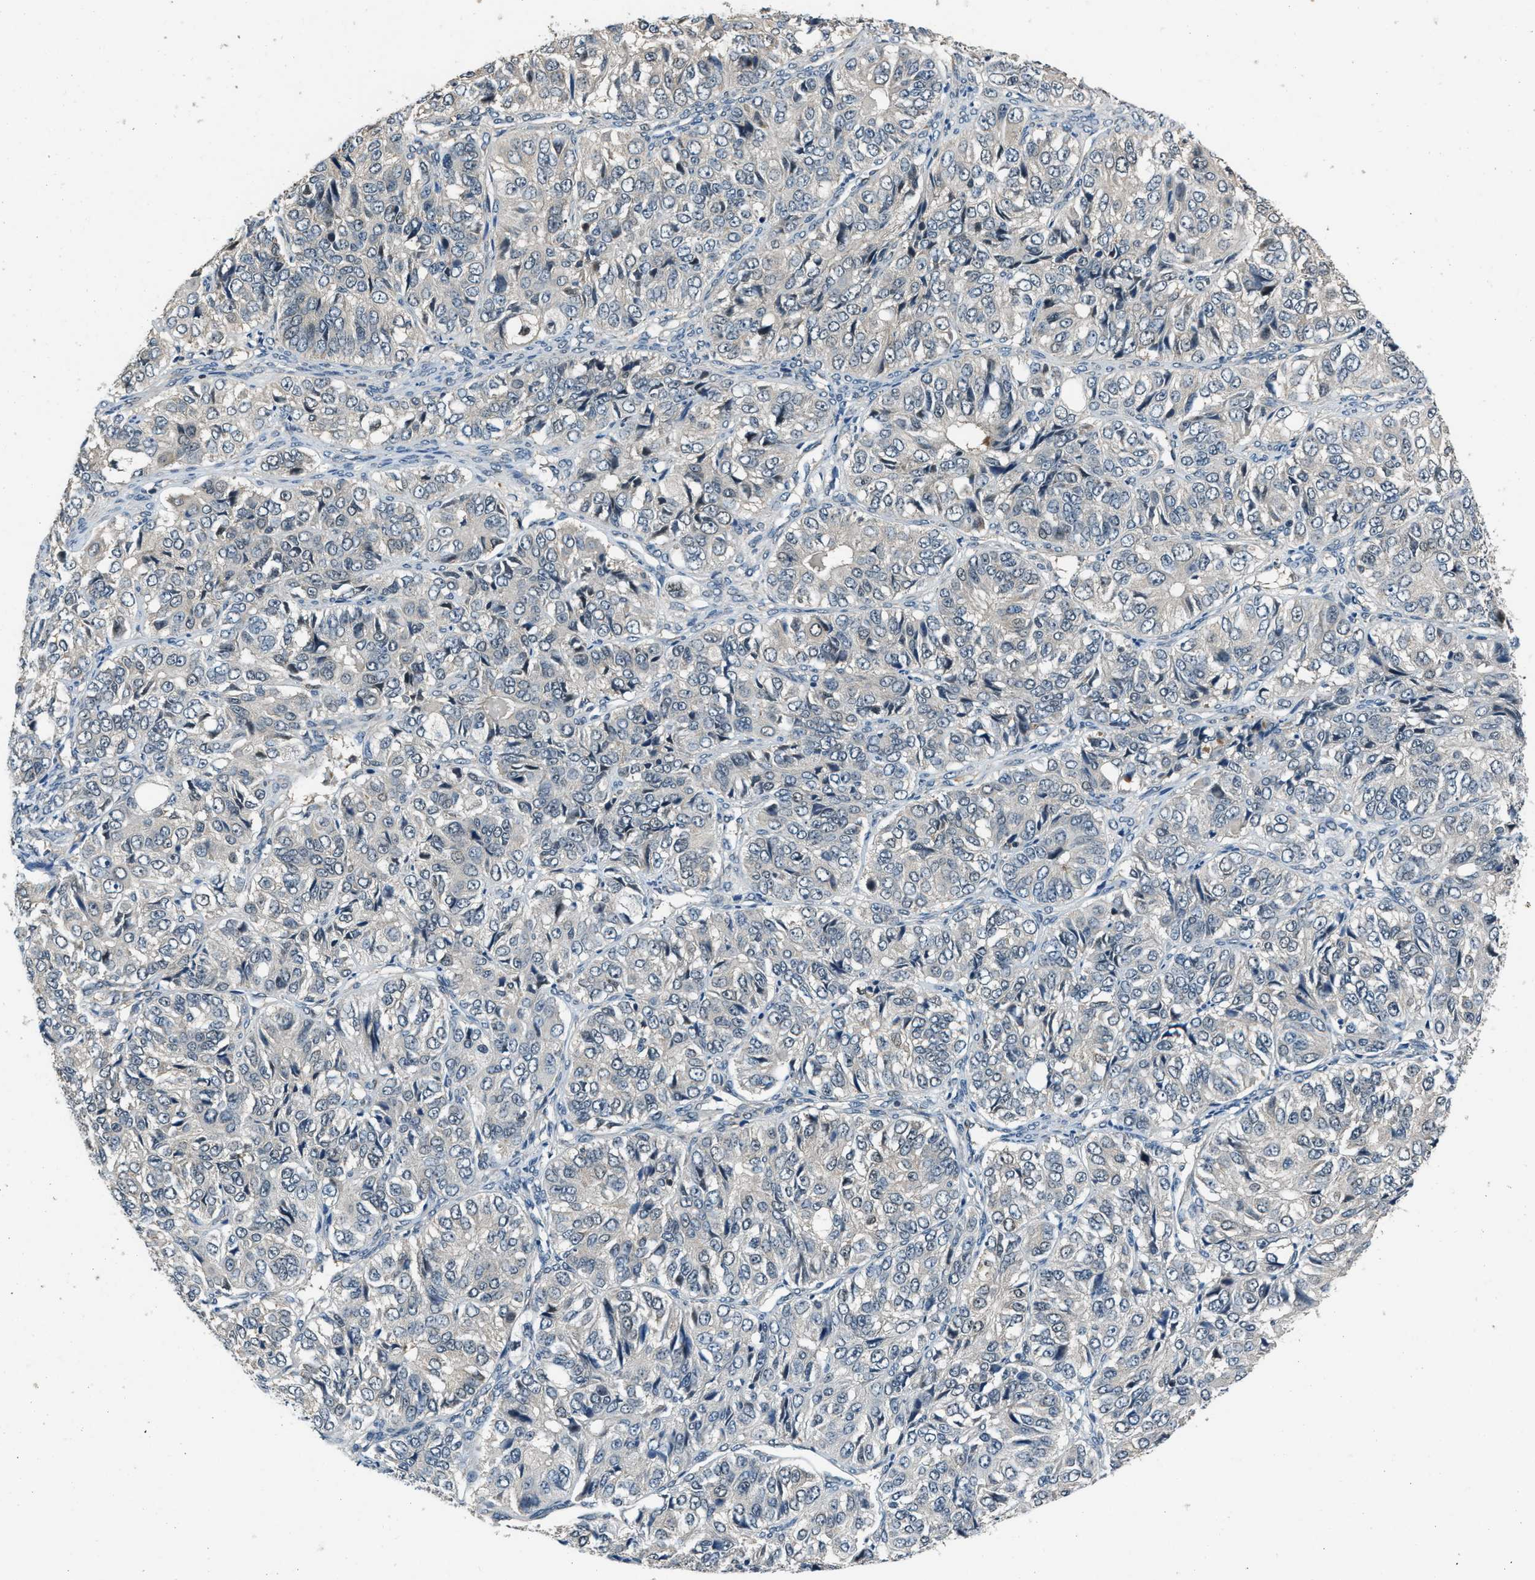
{"staining": {"intensity": "negative", "quantity": "none", "location": "none"}, "tissue": "ovarian cancer", "cell_type": "Tumor cells", "image_type": "cancer", "snomed": [{"axis": "morphology", "description": "Carcinoma, endometroid"}, {"axis": "topography", "description": "Ovary"}], "caption": "There is no significant expression in tumor cells of ovarian cancer (endometroid carcinoma).", "gene": "NUDCD3", "patient": {"sex": "female", "age": 51}}